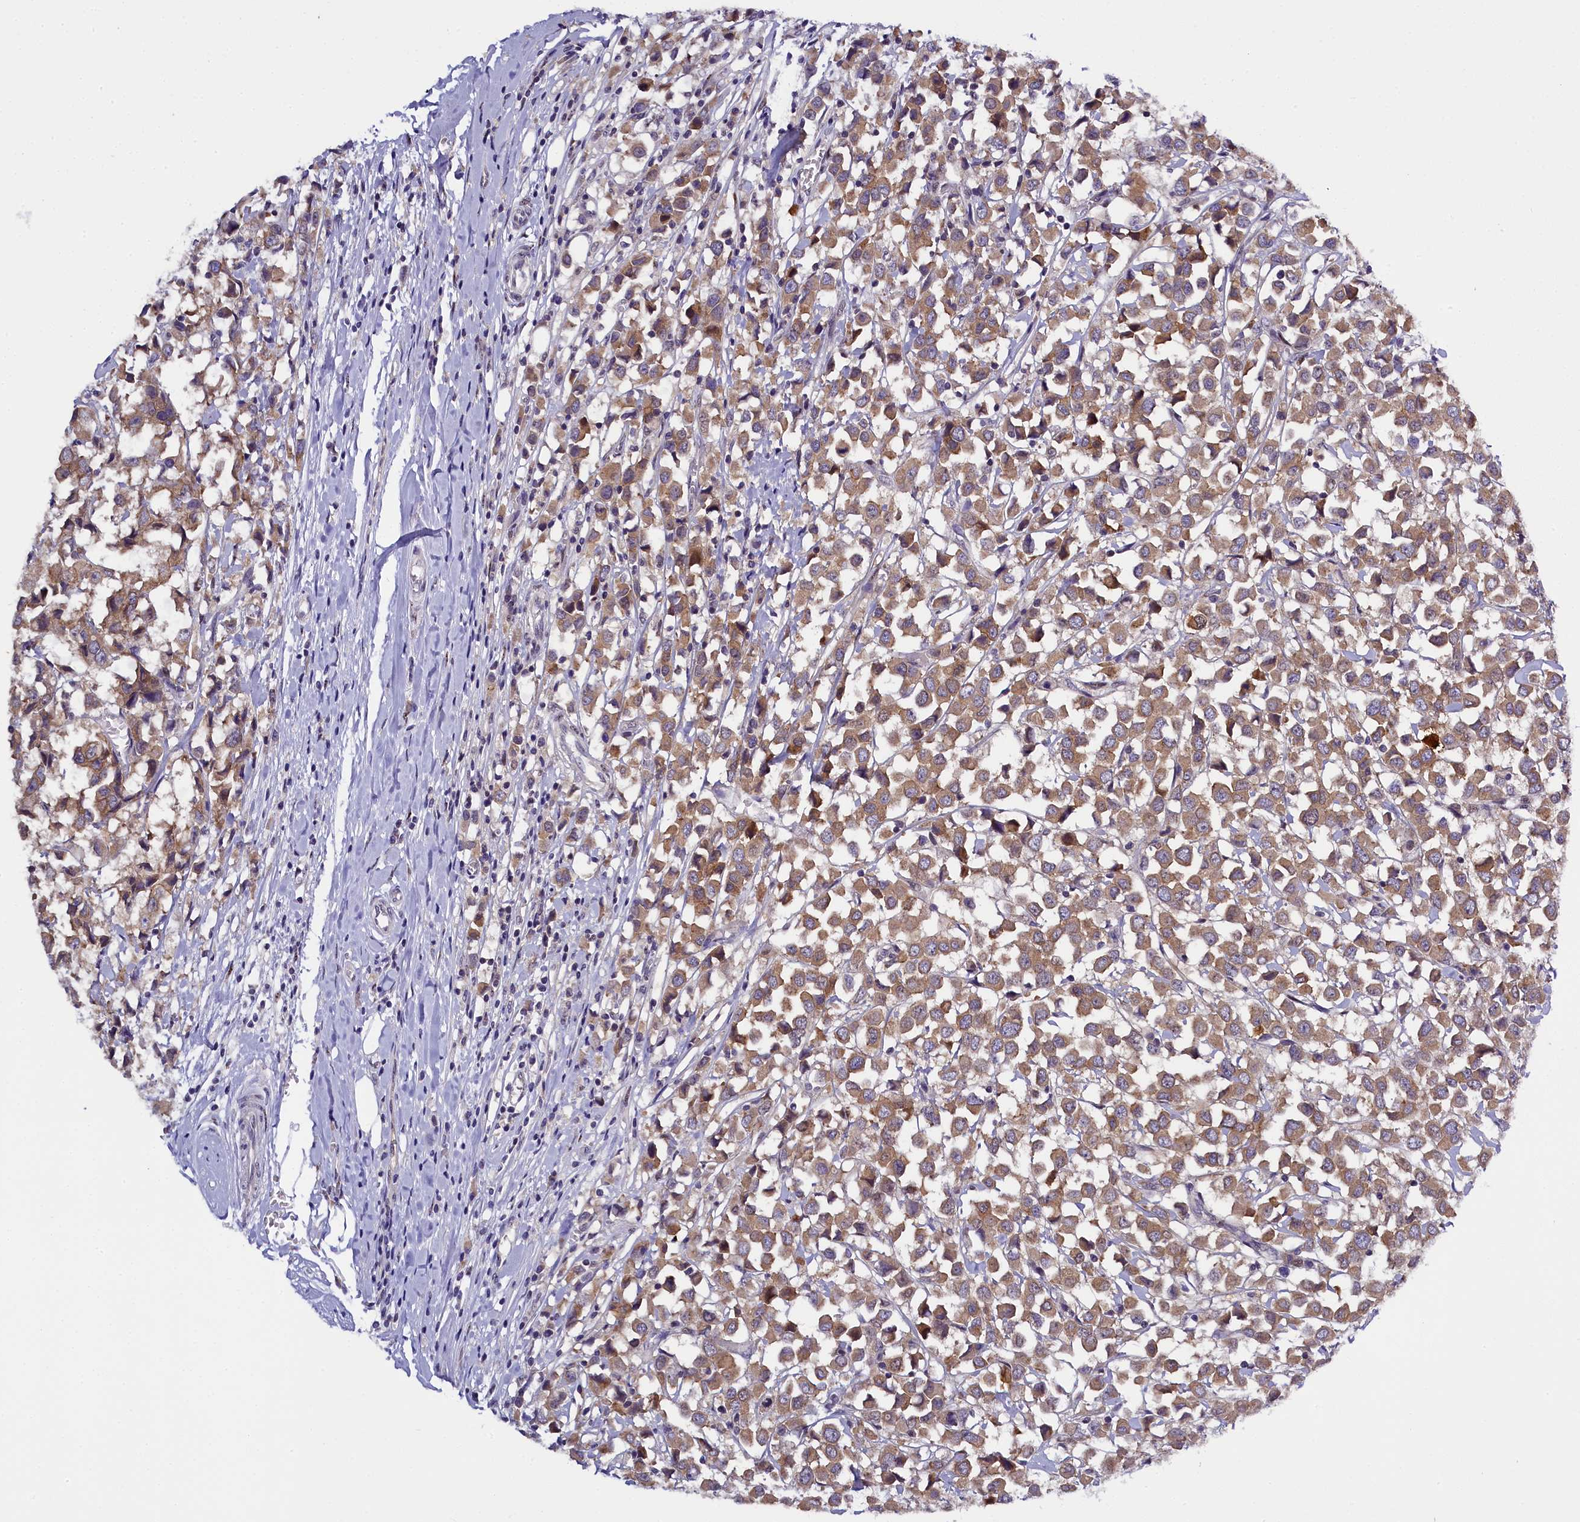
{"staining": {"intensity": "moderate", "quantity": ">75%", "location": "cytoplasmic/membranous"}, "tissue": "breast cancer", "cell_type": "Tumor cells", "image_type": "cancer", "snomed": [{"axis": "morphology", "description": "Duct carcinoma"}, {"axis": "topography", "description": "Breast"}], "caption": "Immunohistochemistry of breast invasive ductal carcinoma shows medium levels of moderate cytoplasmic/membranous staining in approximately >75% of tumor cells. The staining is performed using DAB brown chromogen to label protein expression. The nuclei are counter-stained blue using hematoxylin.", "gene": "ENKD1", "patient": {"sex": "female", "age": 61}}